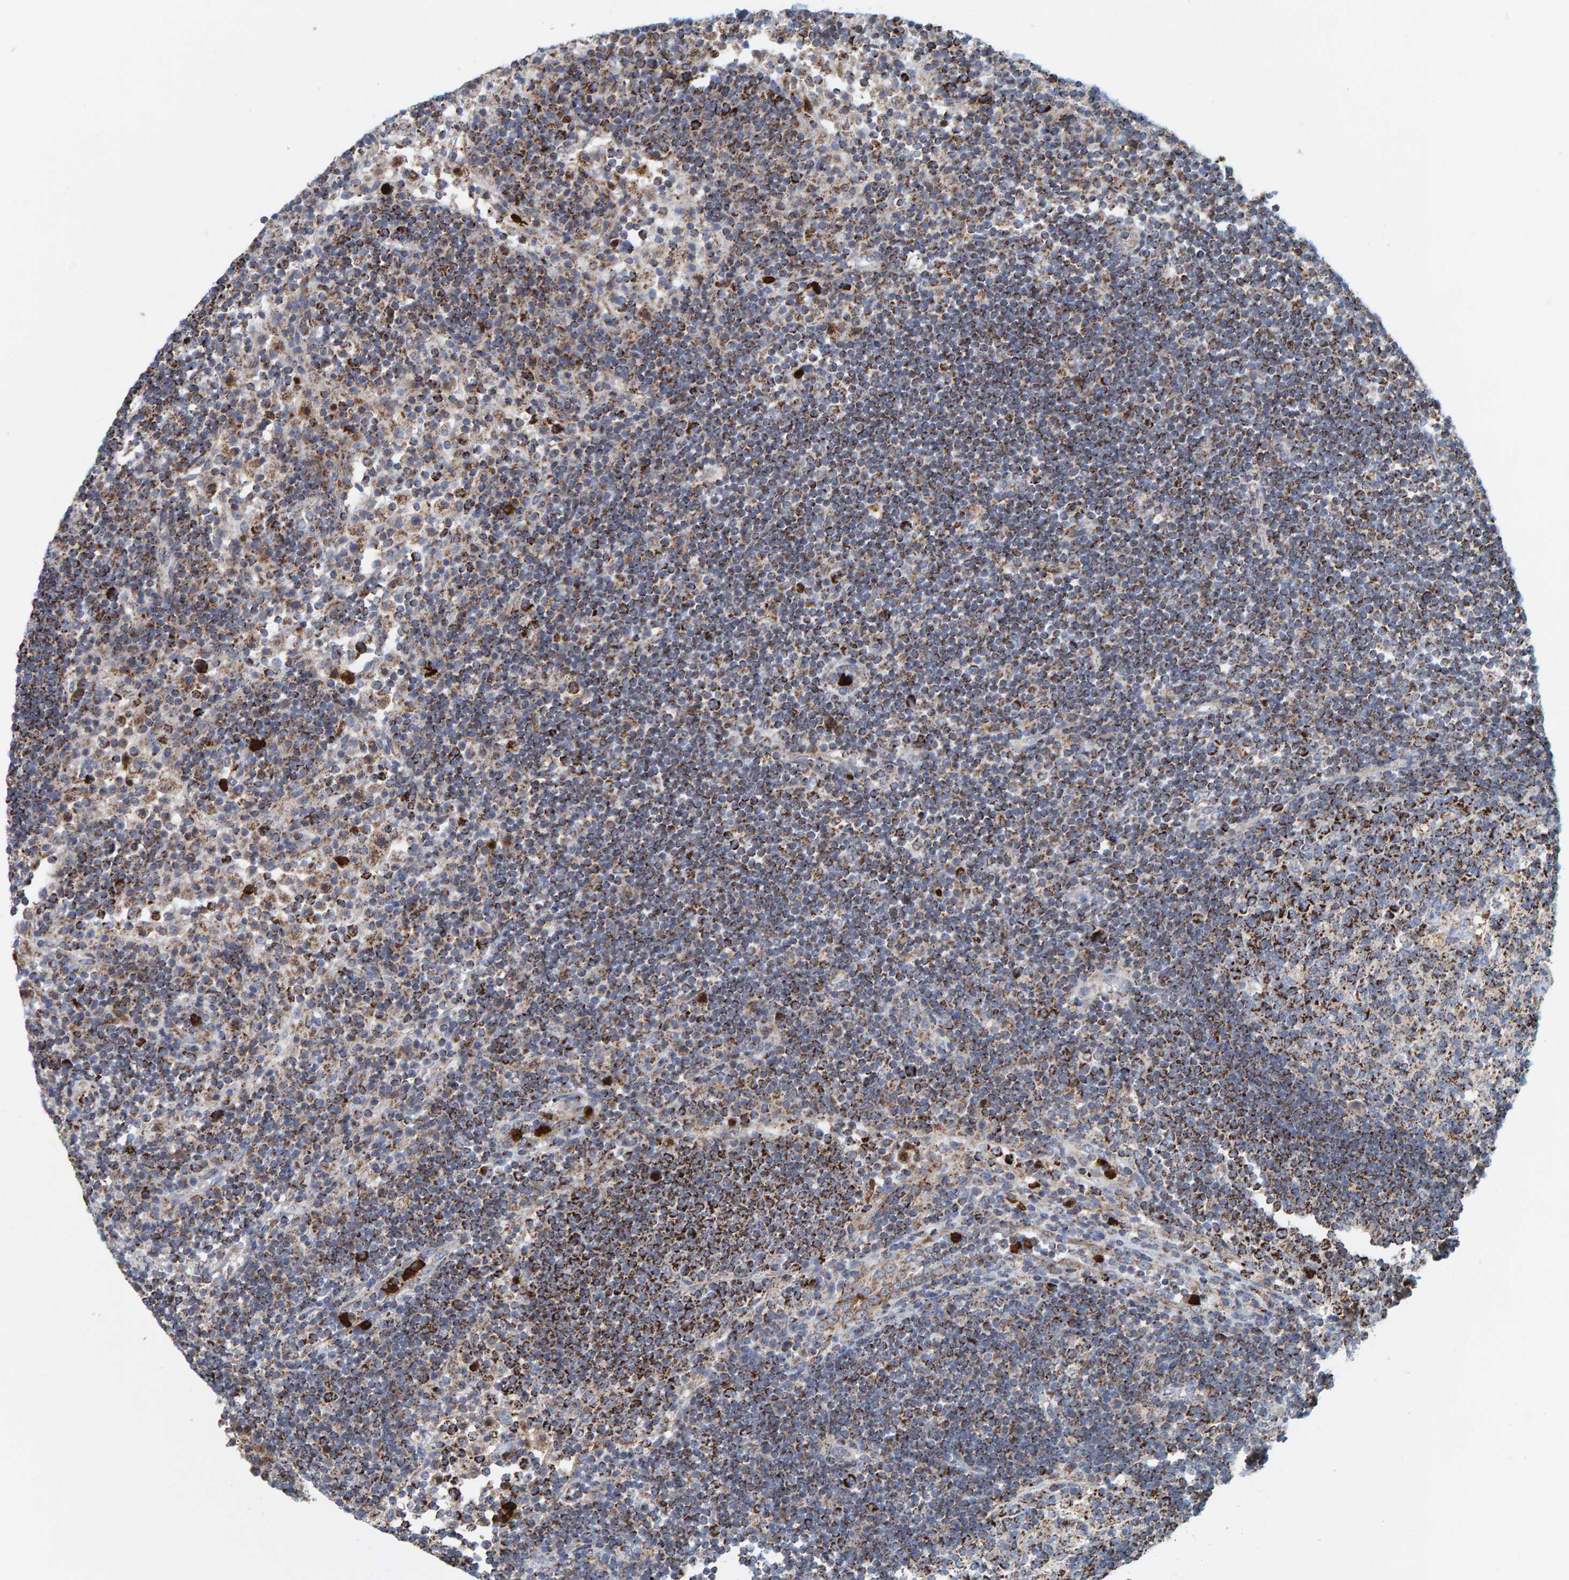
{"staining": {"intensity": "moderate", "quantity": ">75%", "location": "cytoplasmic/membranous"}, "tissue": "lymph node", "cell_type": "Germinal center cells", "image_type": "normal", "snomed": [{"axis": "morphology", "description": "Normal tissue, NOS"}, {"axis": "topography", "description": "Lymph node"}], "caption": "Germinal center cells display medium levels of moderate cytoplasmic/membranous expression in about >75% of cells in benign lymph node. (IHC, brightfield microscopy, high magnification).", "gene": "B9D1", "patient": {"sex": "female", "age": 53}}